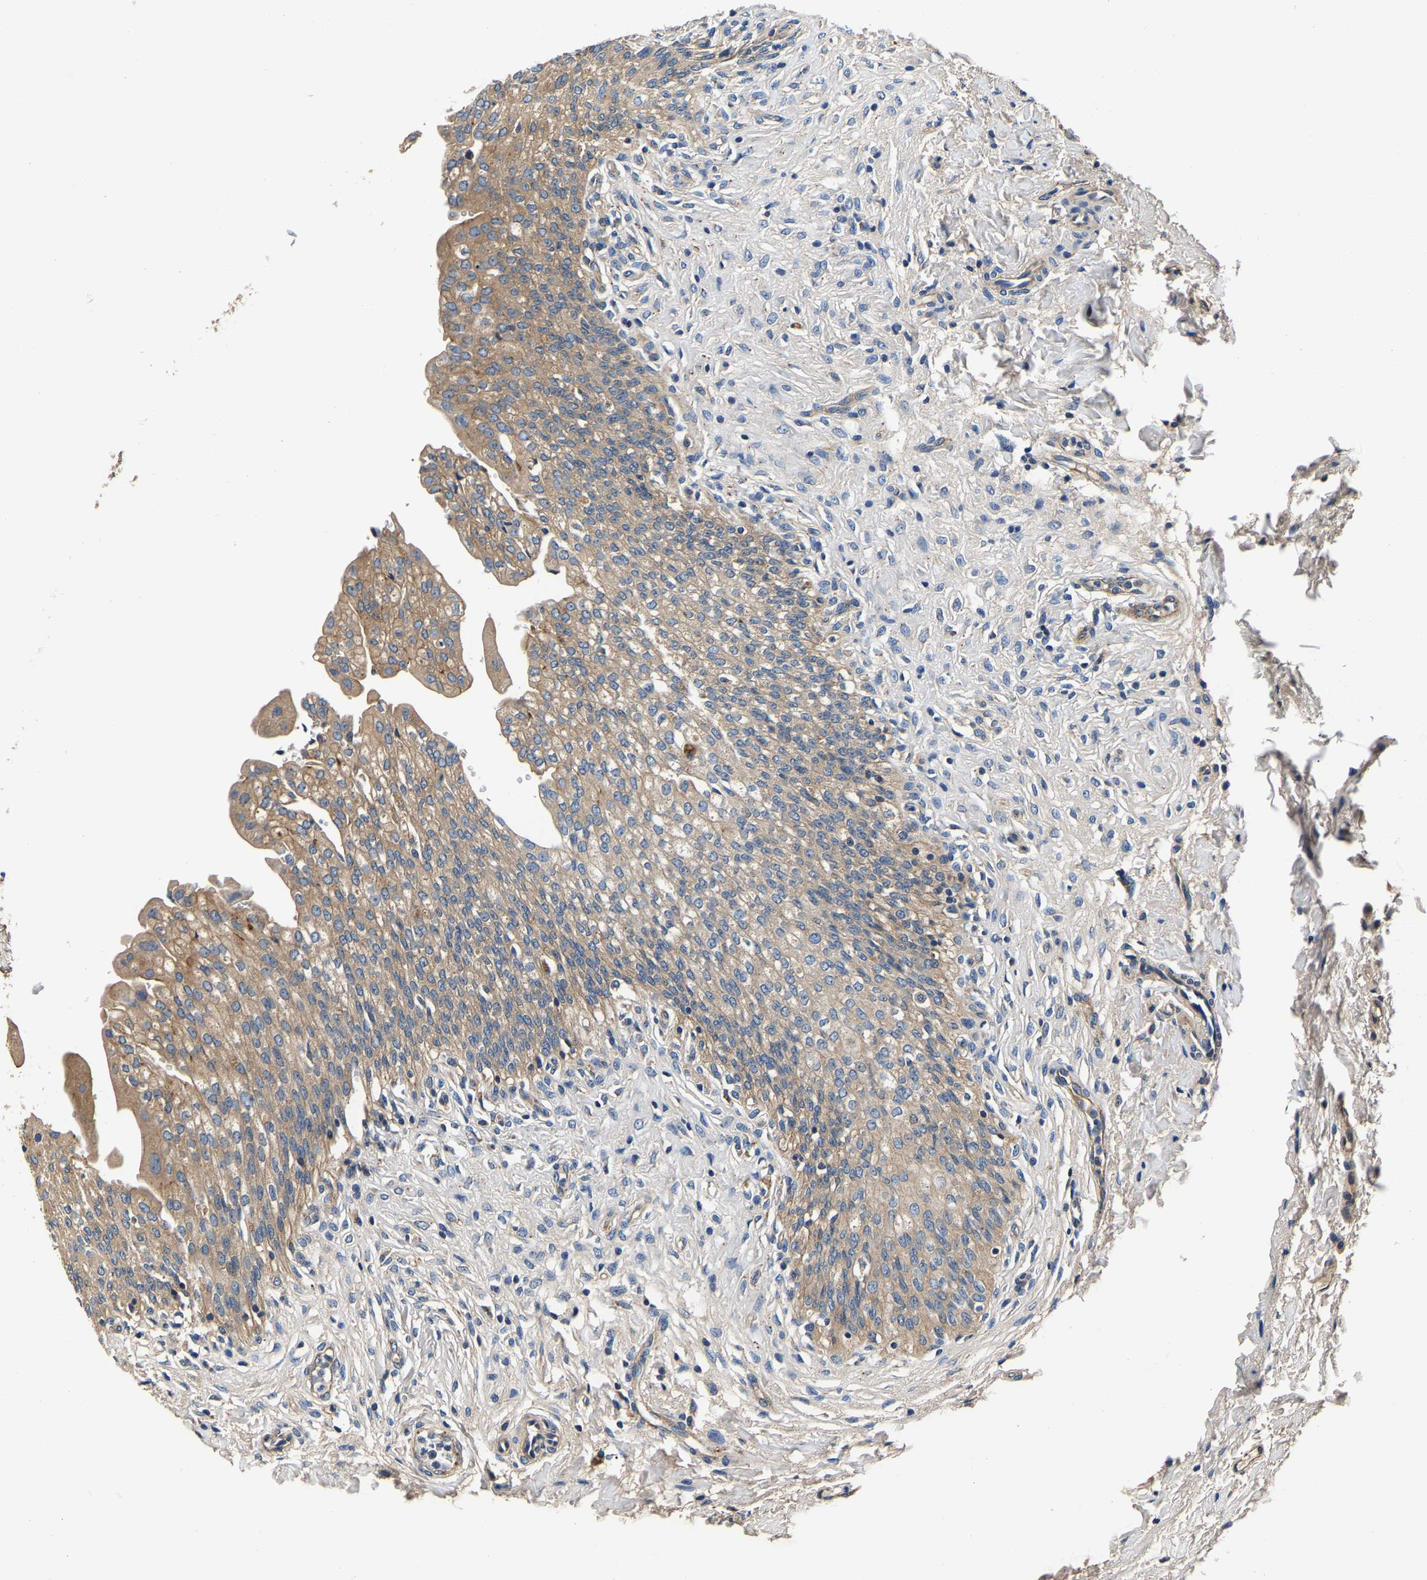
{"staining": {"intensity": "moderate", "quantity": ">75%", "location": "cytoplasmic/membranous"}, "tissue": "urinary bladder", "cell_type": "Urothelial cells", "image_type": "normal", "snomed": [{"axis": "morphology", "description": "Urothelial carcinoma, High grade"}, {"axis": "topography", "description": "Urinary bladder"}], "caption": "About >75% of urothelial cells in unremarkable urinary bladder show moderate cytoplasmic/membranous protein expression as visualized by brown immunohistochemical staining.", "gene": "SH3GLB1", "patient": {"sex": "male", "age": 46}}